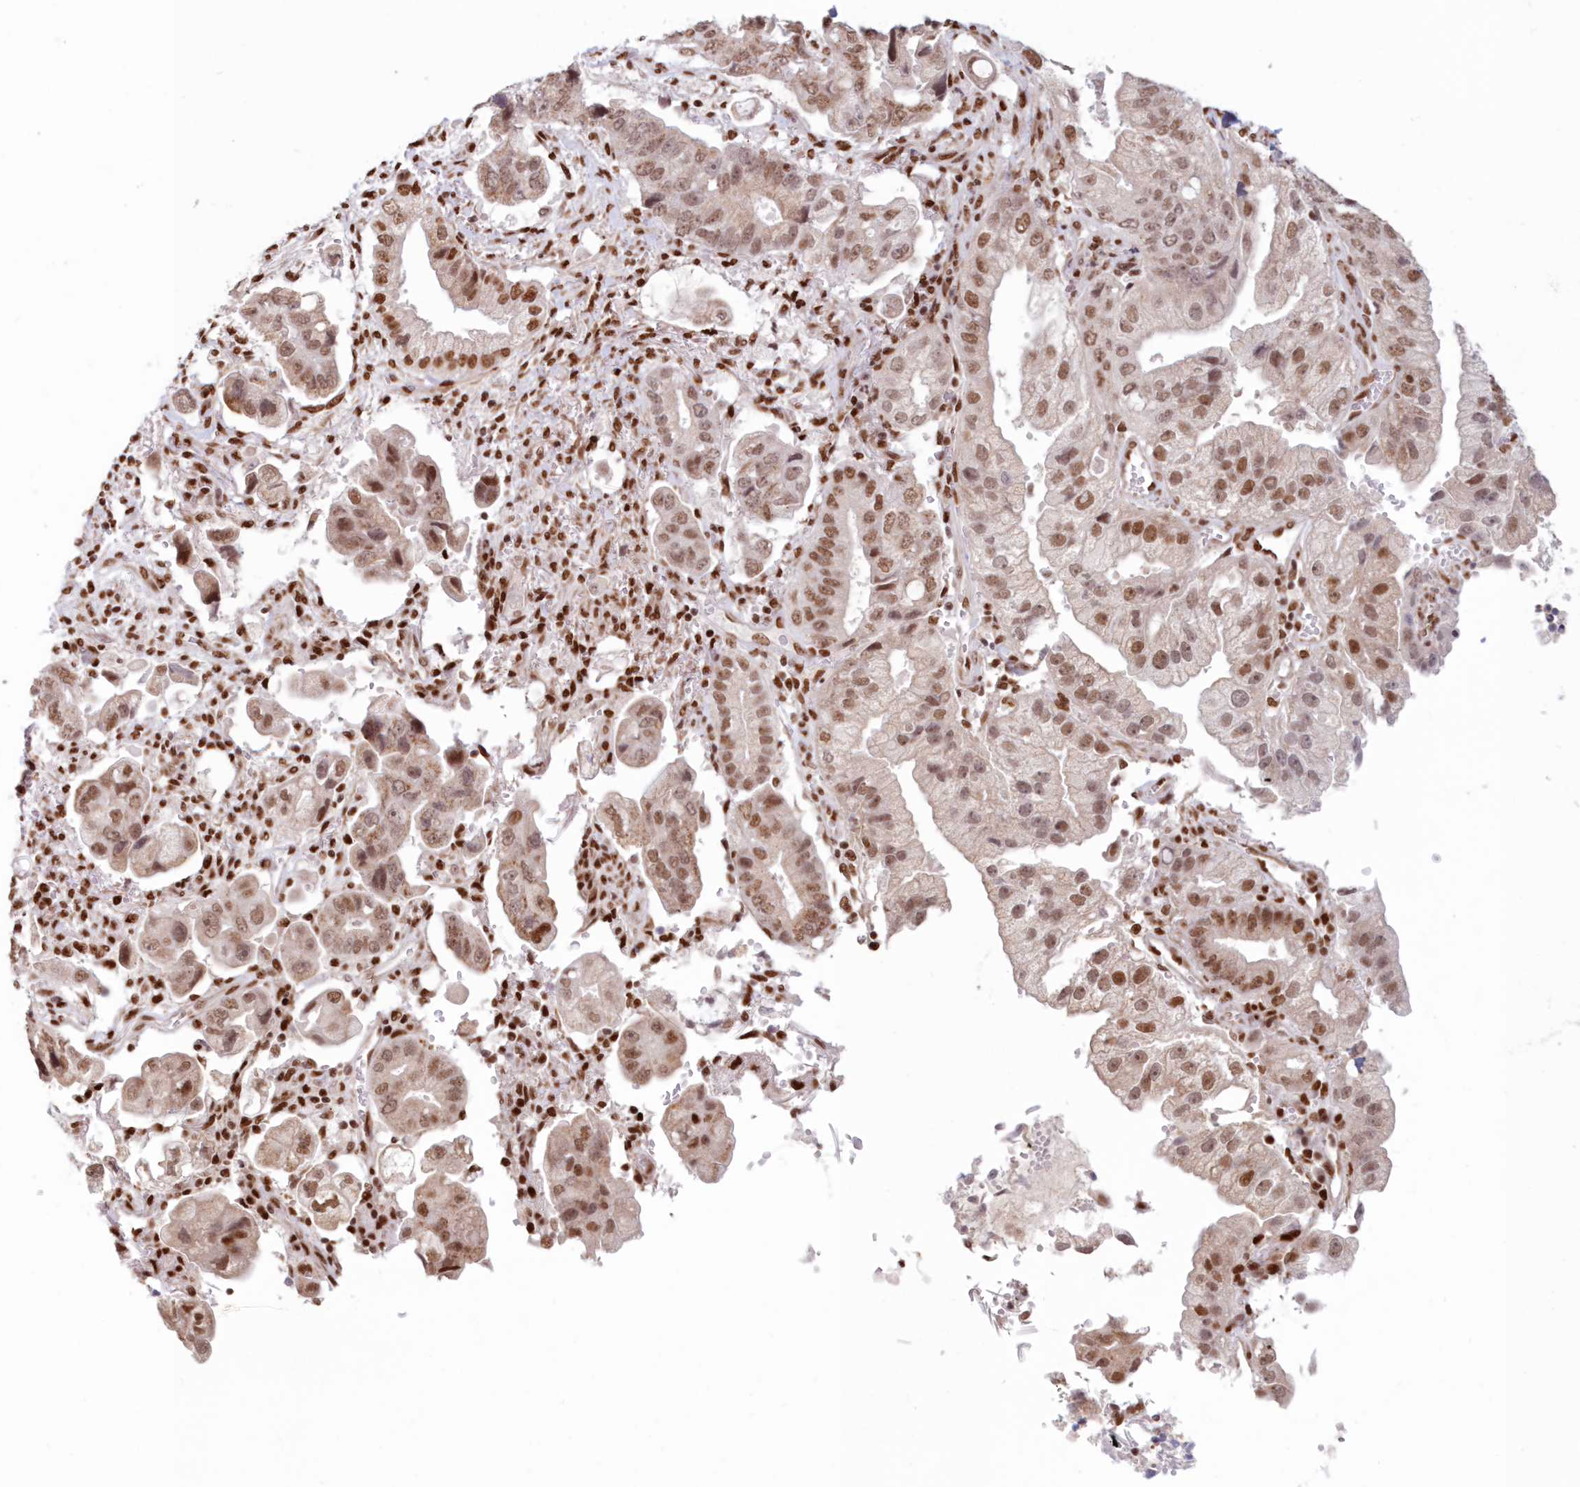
{"staining": {"intensity": "moderate", "quantity": ">75%", "location": "nuclear"}, "tissue": "stomach cancer", "cell_type": "Tumor cells", "image_type": "cancer", "snomed": [{"axis": "morphology", "description": "Adenocarcinoma, NOS"}, {"axis": "topography", "description": "Stomach"}], "caption": "High-power microscopy captured an immunohistochemistry photomicrograph of adenocarcinoma (stomach), revealing moderate nuclear positivity in about >75% of tumor cells. (DAB IHC, brown staining for protein, blue staining for nuclei).", "gene": "POLR2B", "patient": {"sex": "male", "age": 62}}